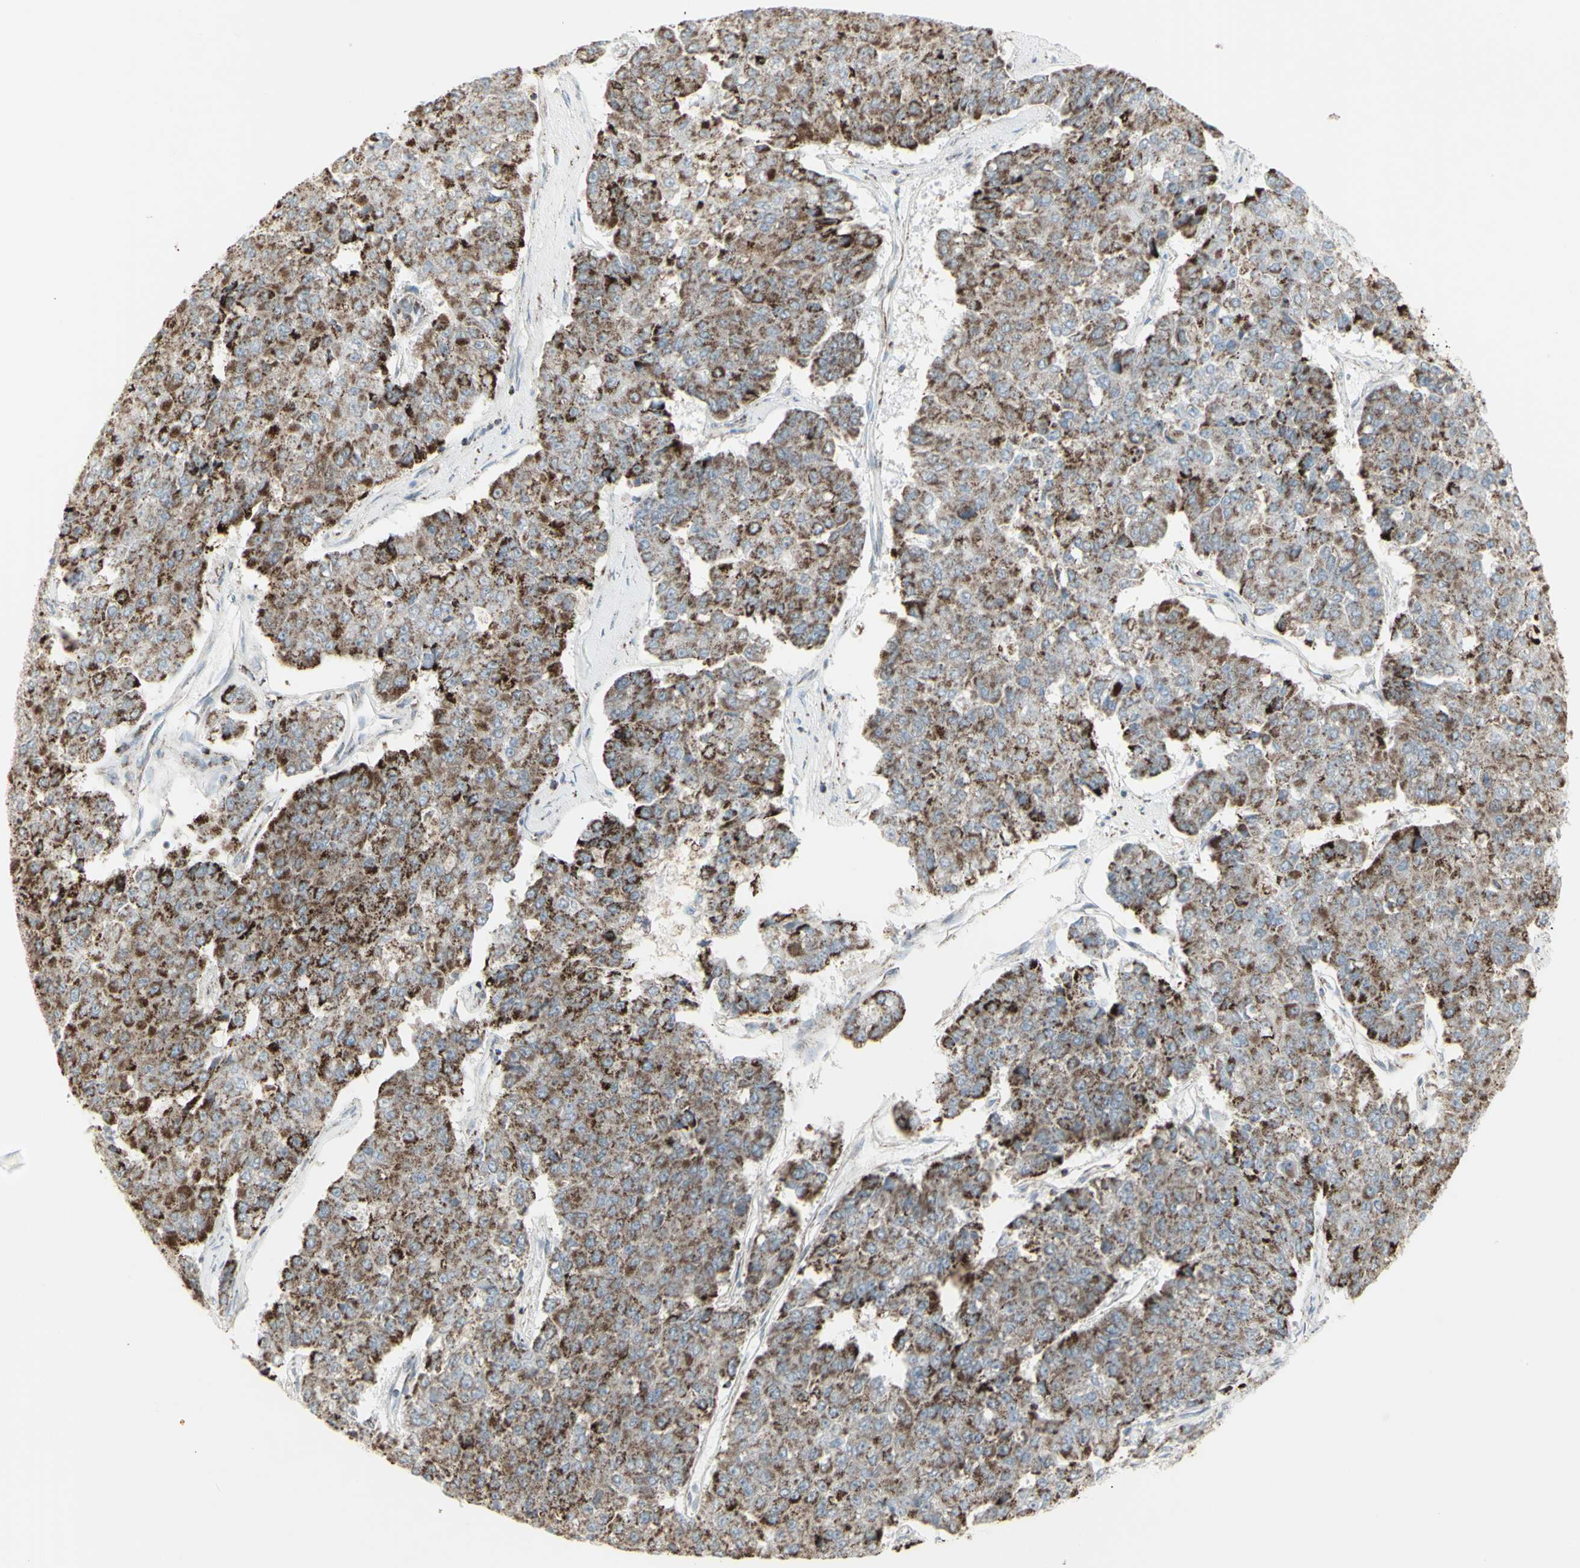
{"staining": {"intensity": "moderate", "quantity": ">75%", "location": "cytoplasmic/membranous"}, "tissue": "pancreatic cancer", "cell_type": "Tumor cells", "image_type": "cancer", "snomed": [{"axis": "morphology", "description": "Adenocarcinoma, NOS"}, {"axis": "topography", "description": "Pancreas"}], "caption": "A micrograph showing moderate cytoplasmic/membranous expression in approximately >75% of tumor cells in pancreatic cancer (adenocarcinoma), as visualized by brown immunohistochemical staining.", "gene": "PLGRKT", "patient": {"sex": "male", "age": 50}}